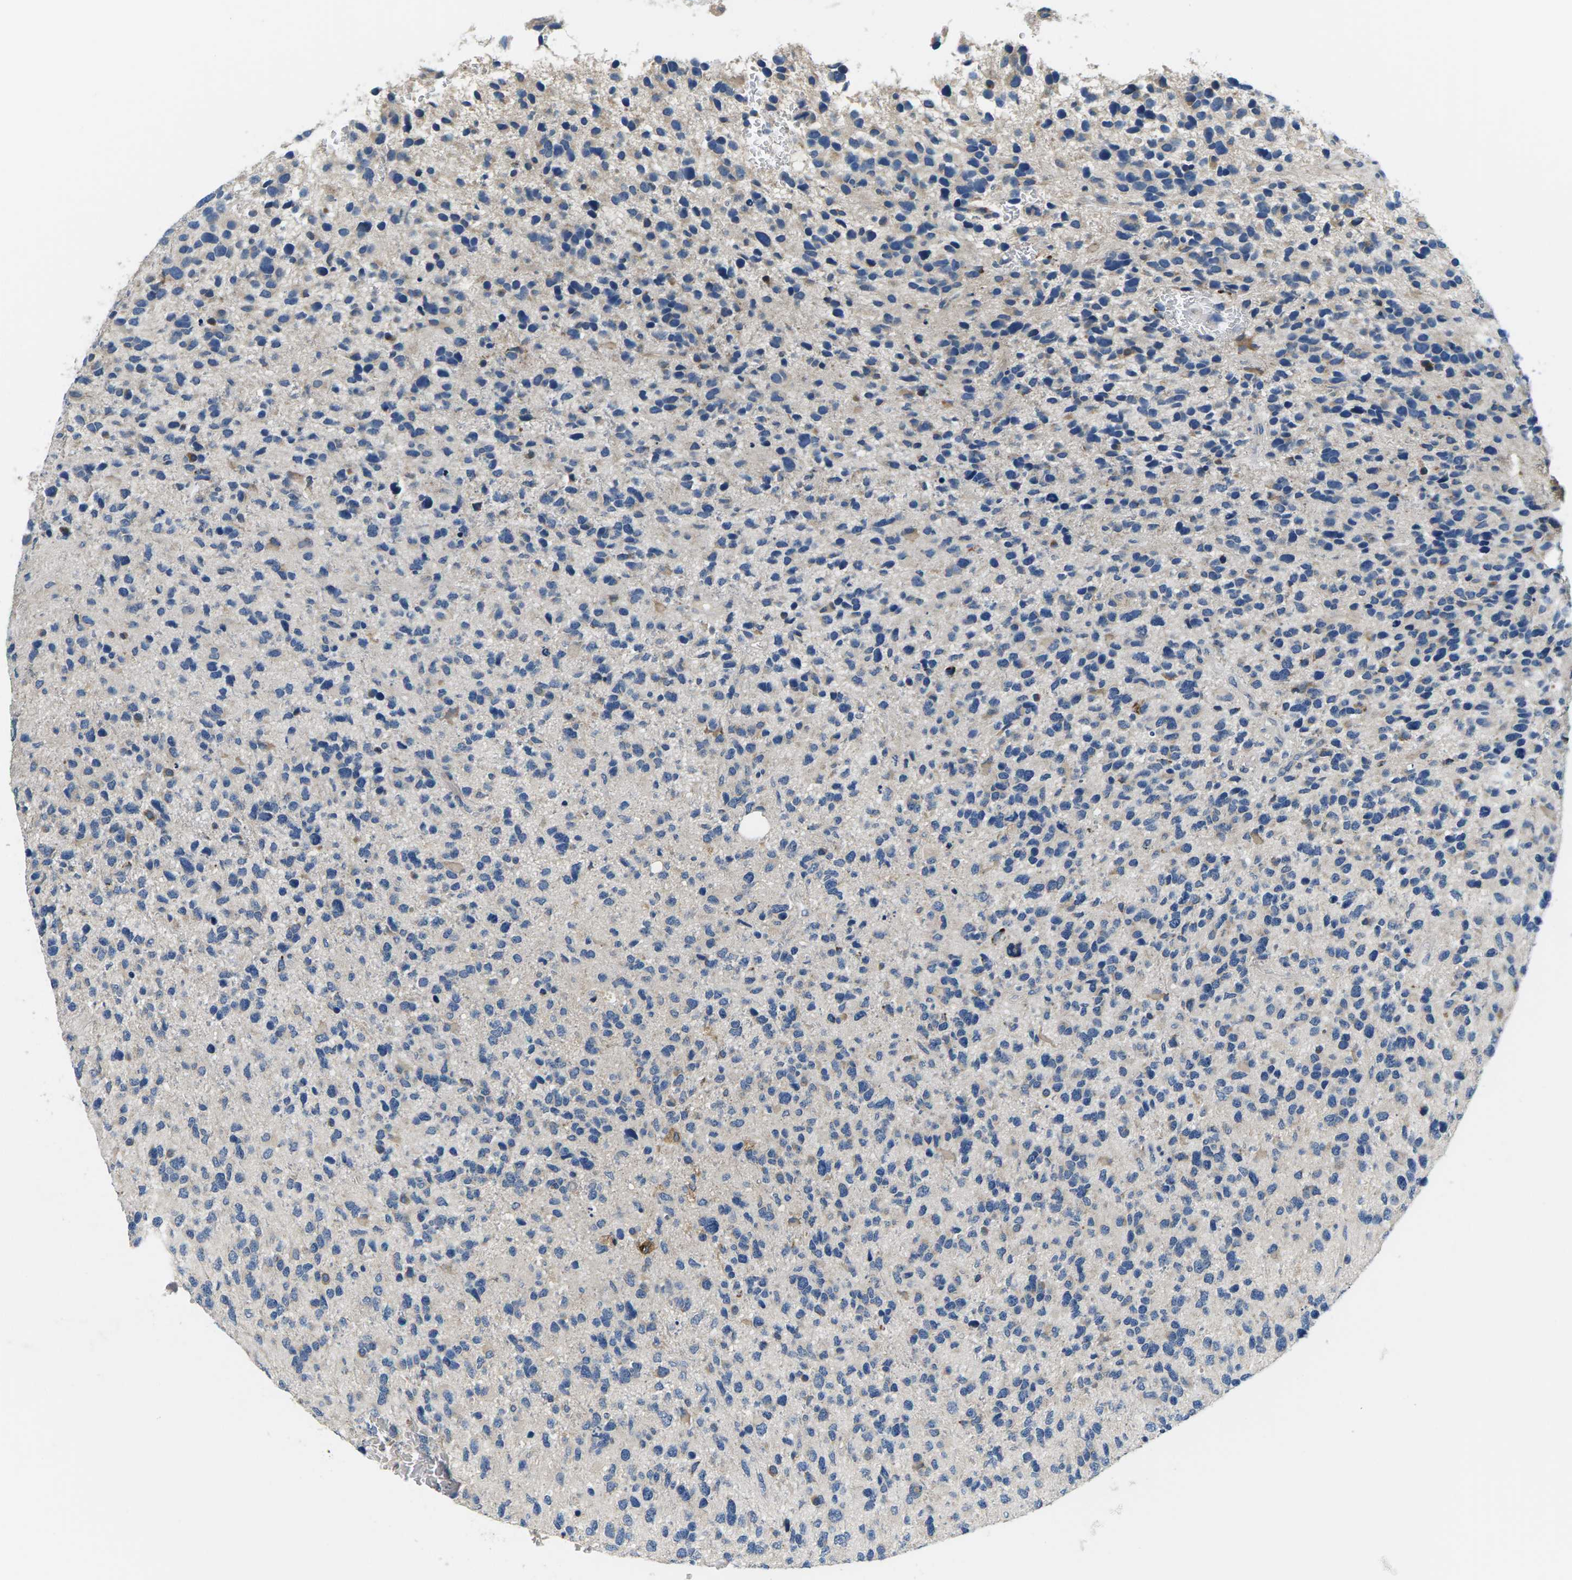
{"staining": {"intensity": "negative", "quantity": "none", "location": "none"}, "tissue": "glioma", "cell_type": "Tumor cells", "image_type": "cancer", "snomed": [{"axis": "morphology", "description": "Glioma, malignant, High grade"}, {"axis": "topography", "description": "Brain"}], "caption": "Tumor cells are negative for protein expression in human glioma. The staining was performed using DAB (3,3'-diaminobenzidine) to visualize the protein expression in brown, while the nuclei were stained in blue with hematoxylin (Magnification: 20x).", "gene": "ERGIC3", "patient": {"sex": "female", "age": 58}}